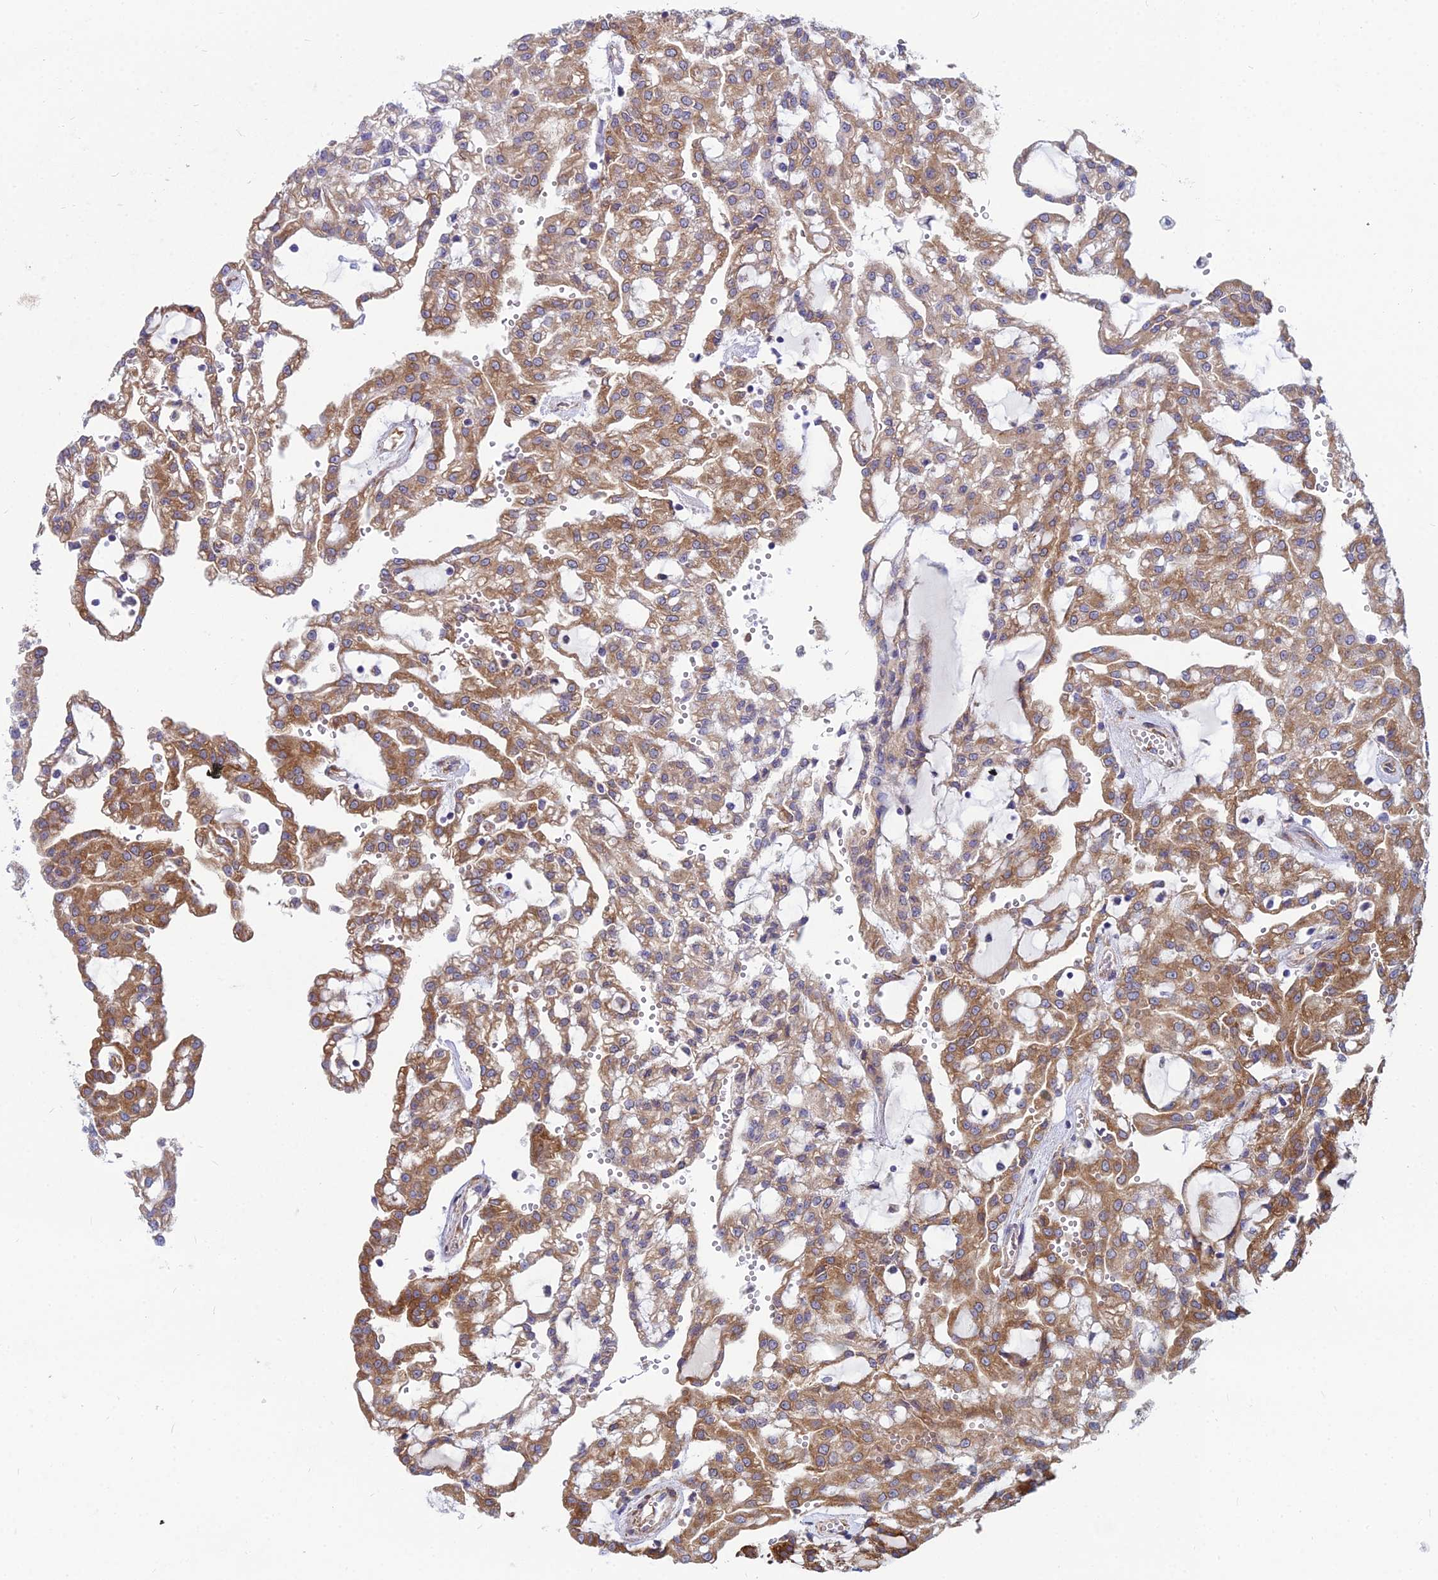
{"staining": {"intensity": "strong", "quantity": ">75%", "location": "cytoplasmic/membranous"}, "tissue": "renal cancer", "cell_type": "Tumor cells", "image_type": "cancer", "snomed": [{"axis": "morphology", "description": "Adenocarcinoma, NOS"}, {"axis": "topography", "description": "Kidney"}], "caption": "Protein staining reveals strong cytoplasmic/membranous expression in approximately >75% of tumor cells in renal adenocarcinoma. Nuclei are stained in blue.", "gene": "TXLNA", "patient": {"sex": "male", "age": 63}}